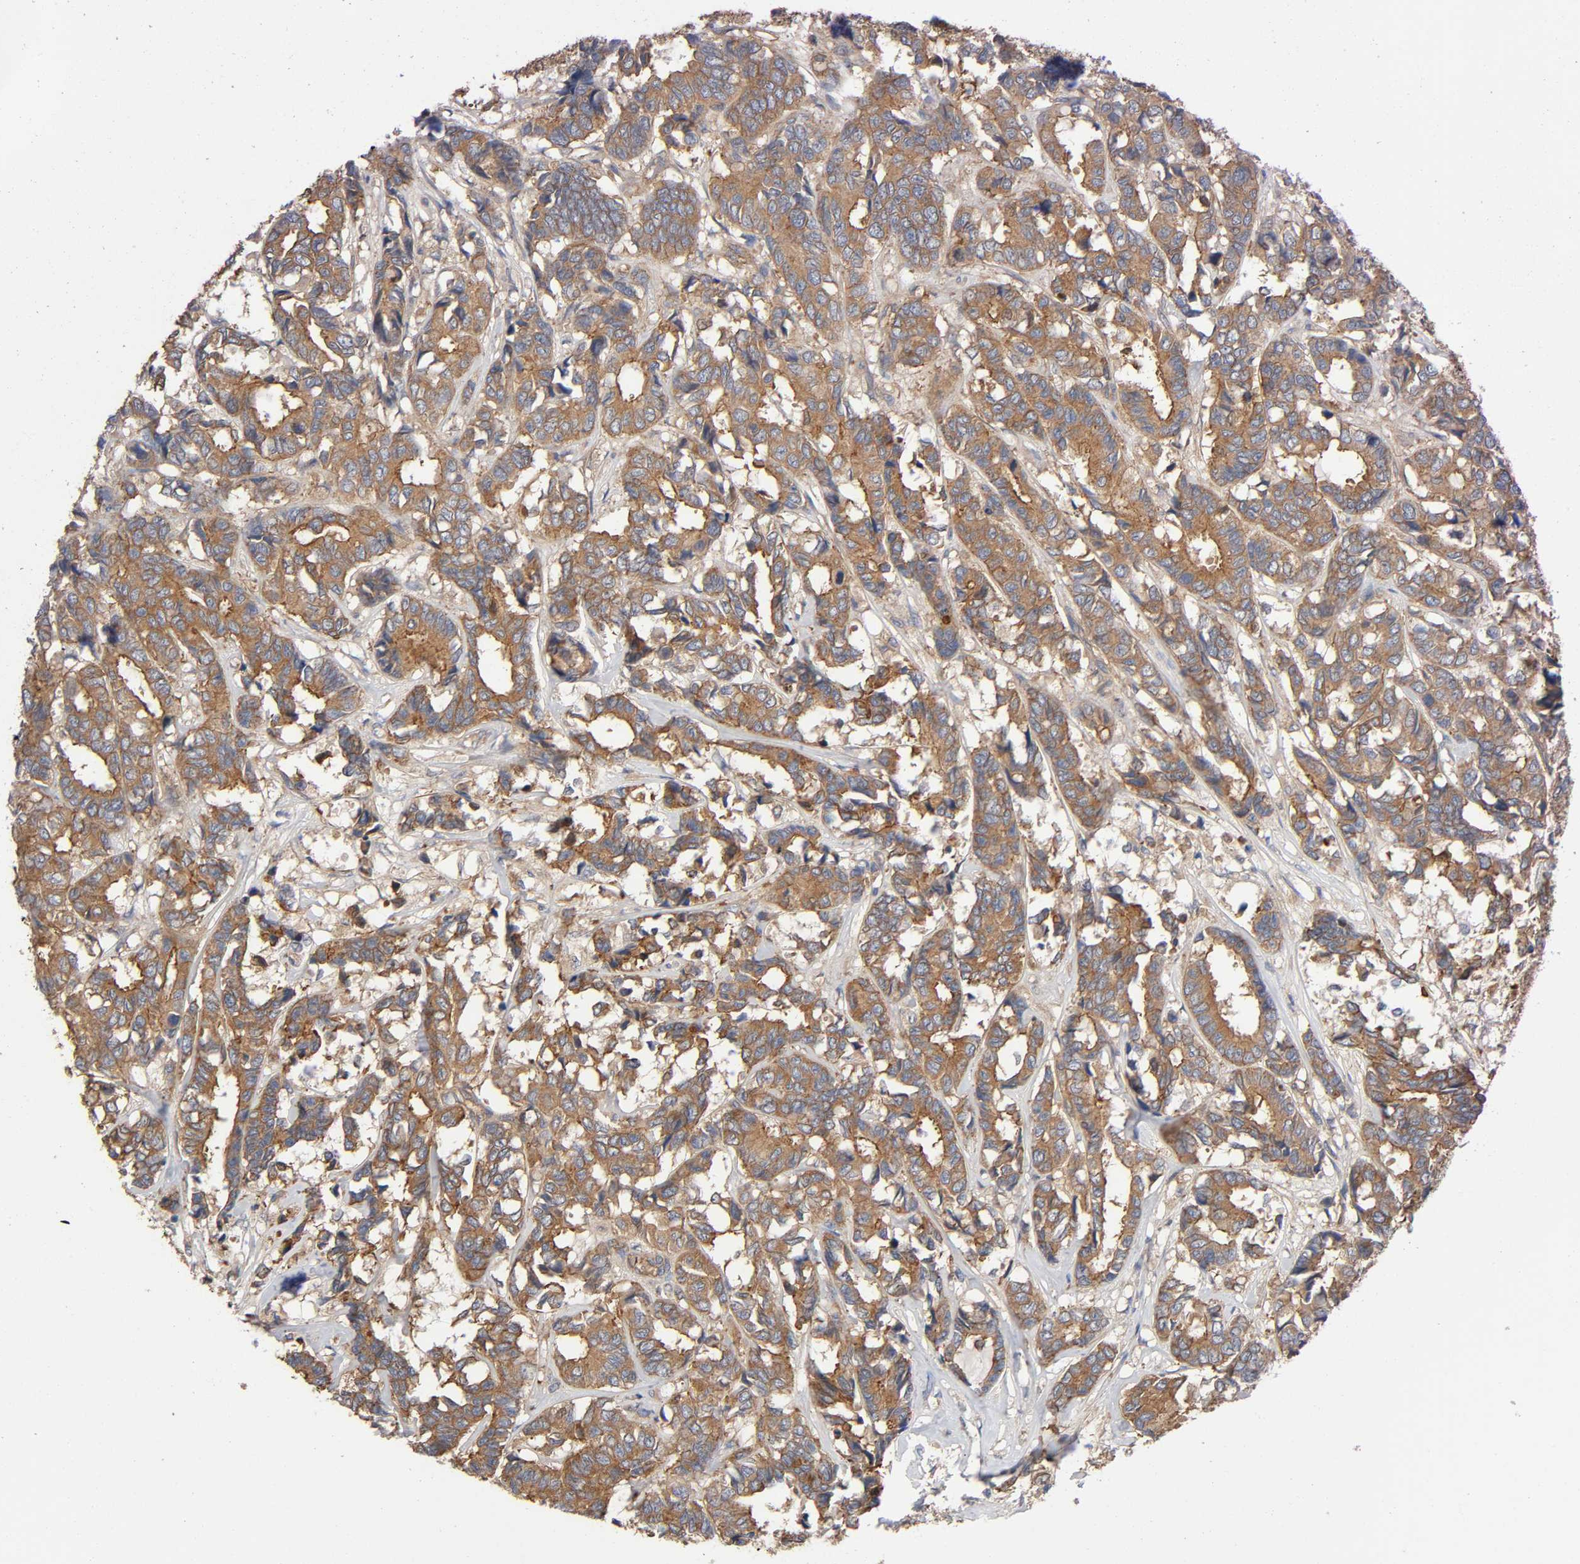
{"staining": {"intensity": "strong", "quantity": ">75%", "location": "cytoplasmic/membranous"}, "tissue": "breast cancer", "cell_type": "Tumor cells", "image_type": "cancer", "snomed": [{"axis": "morphology", "description": "Duct carcinoma"}, {"axis": "topography", "description": "Breast"}], "caption": "Protein analysis of breast intraductal carcinoma tissue exhibits strong cytoplasmic/membranous positivity in about >75% of tumor cells.", "gene": "LAMTOR2", "patient": {"sex": "female", "age": 87}}